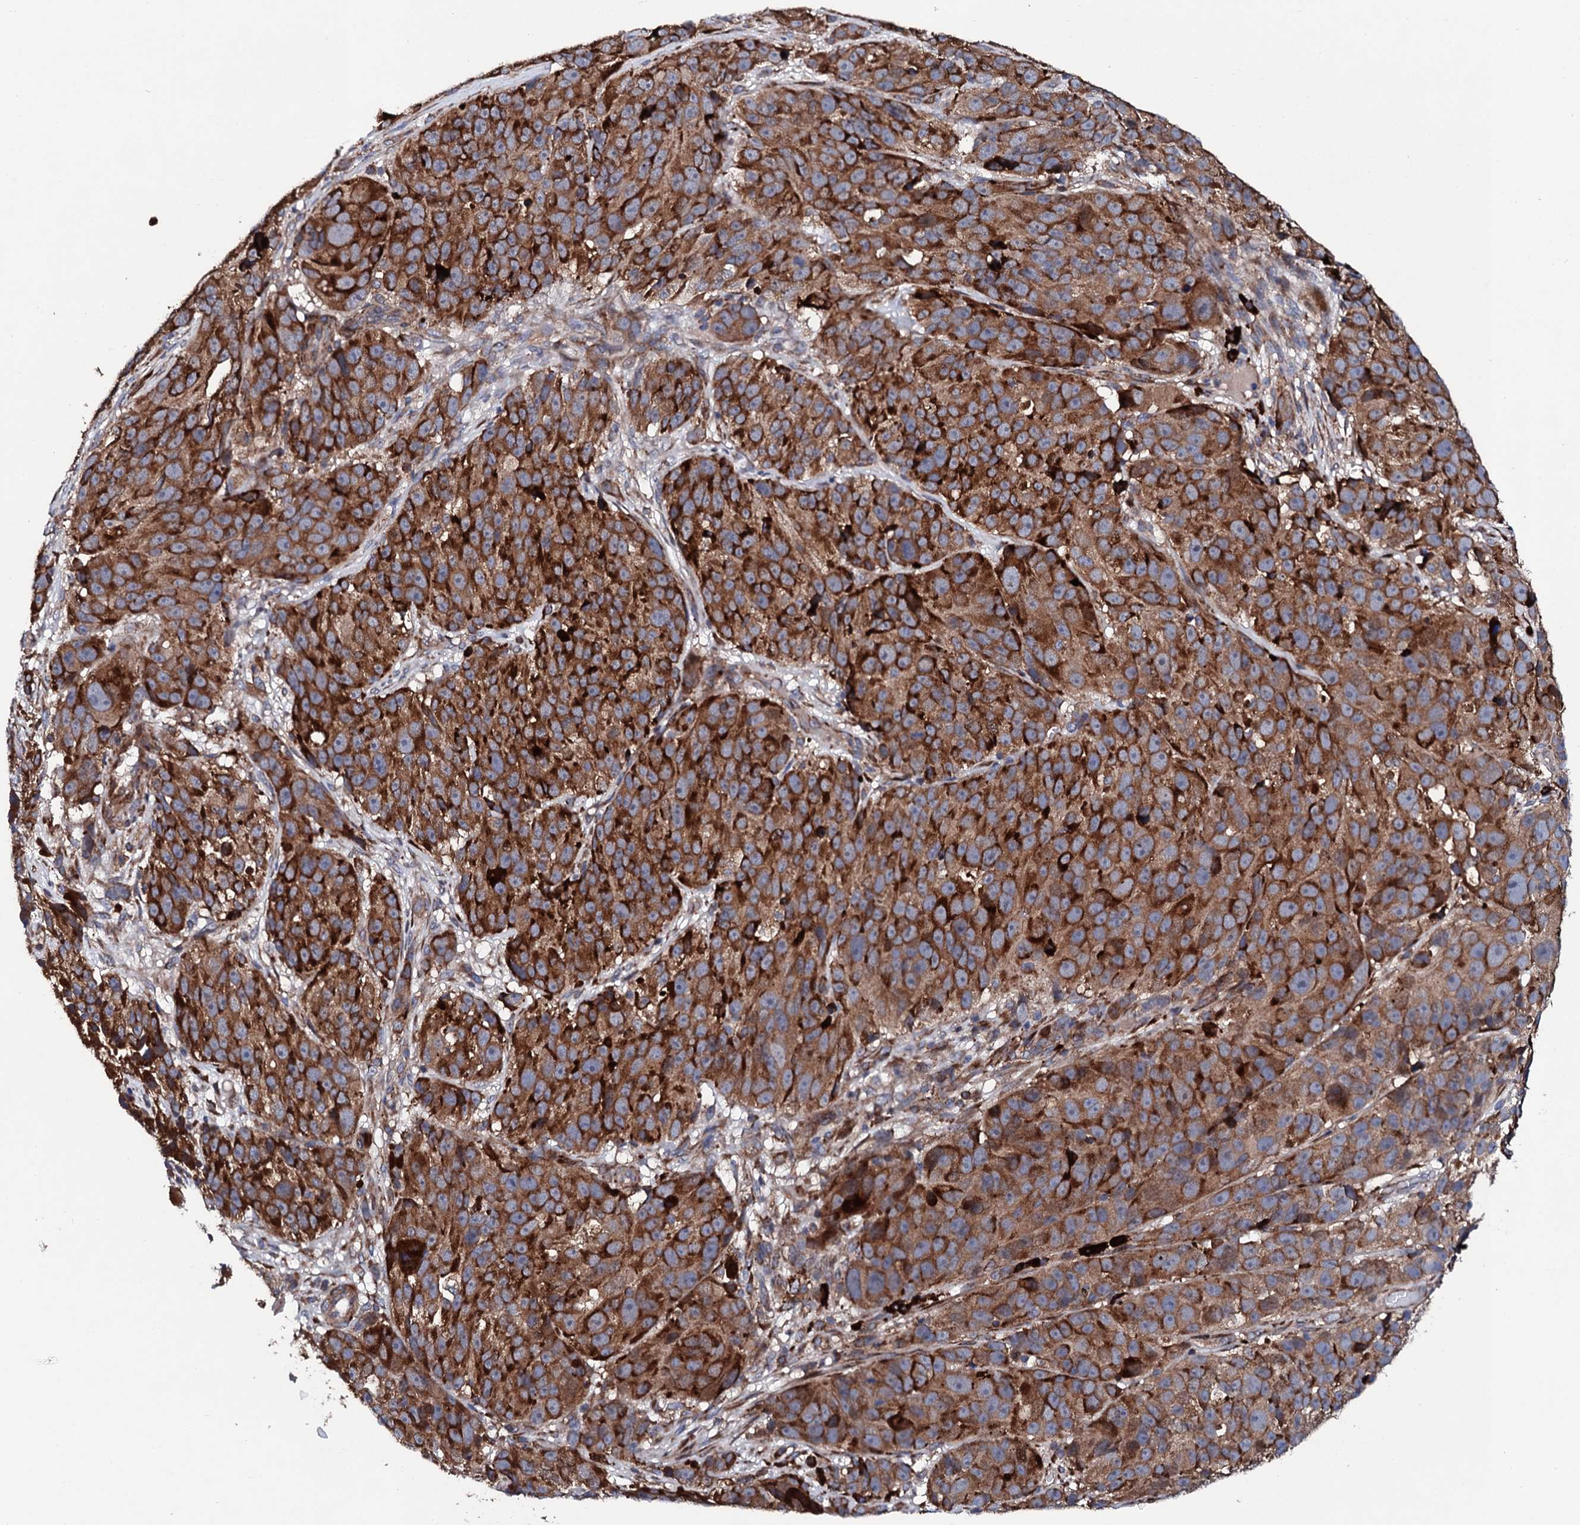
{"staining": {"intensity": "strong", "quantity": ">75%", "location": "cytoplasmic/membranous"}, "tissue": "melanoma", "cell_type": "Tumor cells", "image_type": "cancer", "snomed": [{"axis": "morphology", "description": "Malignant melanoma, NOS"}, {"axis": "topography", "description": "Skin"}], "caption": "Strong cytoplasmic/membranous protein staining is present in about >75% of tumor cells in melanoma.", "gene": "LIPT2", "patient": {"sex": "male", "age": 84}}